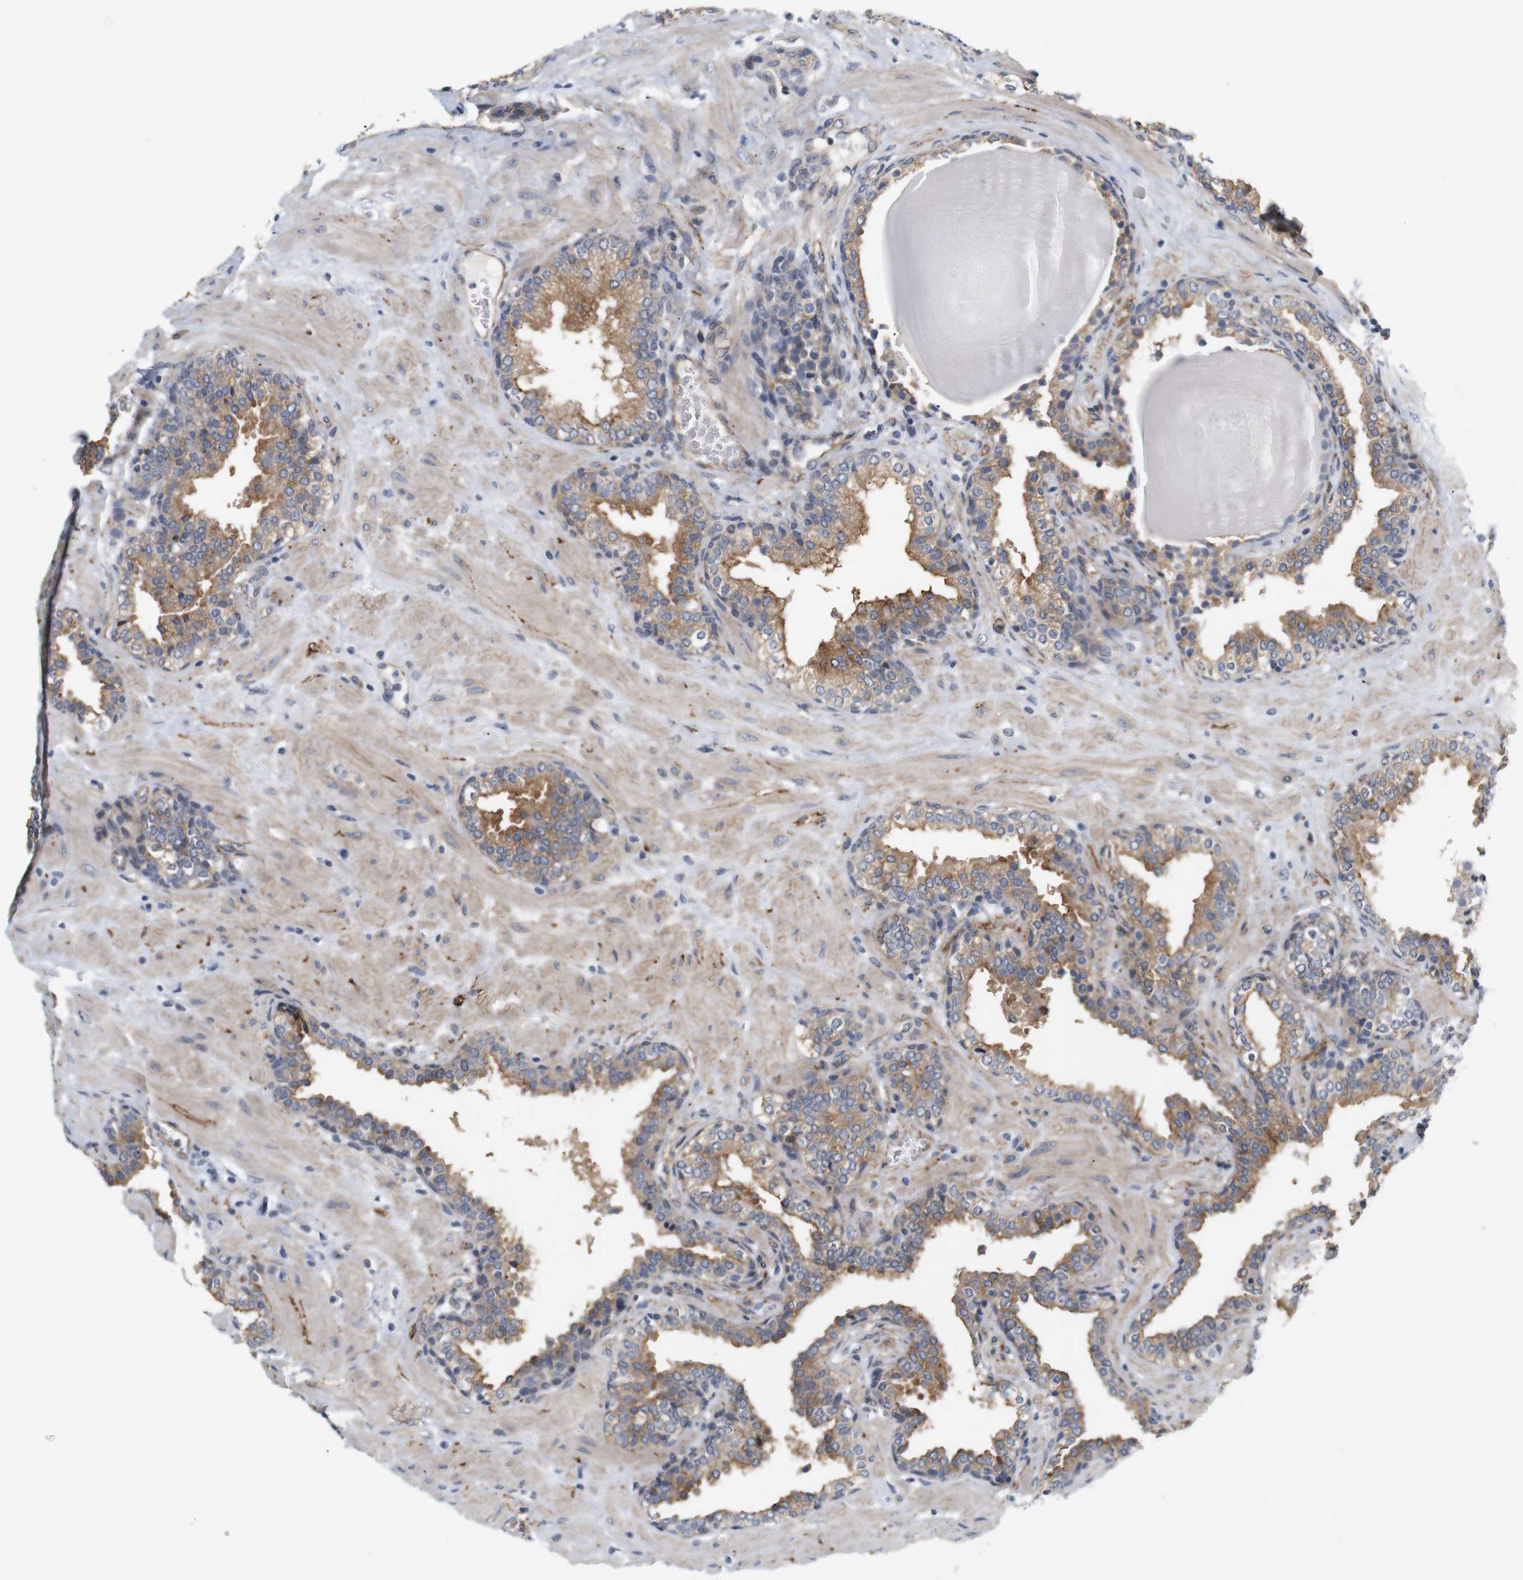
{"staining": {"intensity": "moderate", "quantity": ">75%", "location": "cytoplasmic/membranous"}, "tissue": "prostate", "cell_type": "Glandular cells", "image_type": "normal", "snomed": [{"axis": "morphology", "description": "Normal tissue, NOS"}, {"axis": "topography", "description": "Prostate"}], "caption": "This image displays IHC staining of unremarkable prostate, with medium moderate cytoplasmic/membranous expression in approximately >75% of glandular cells.", "gene": "CYB561", "patient": {"sex": "male", "age": 51}}